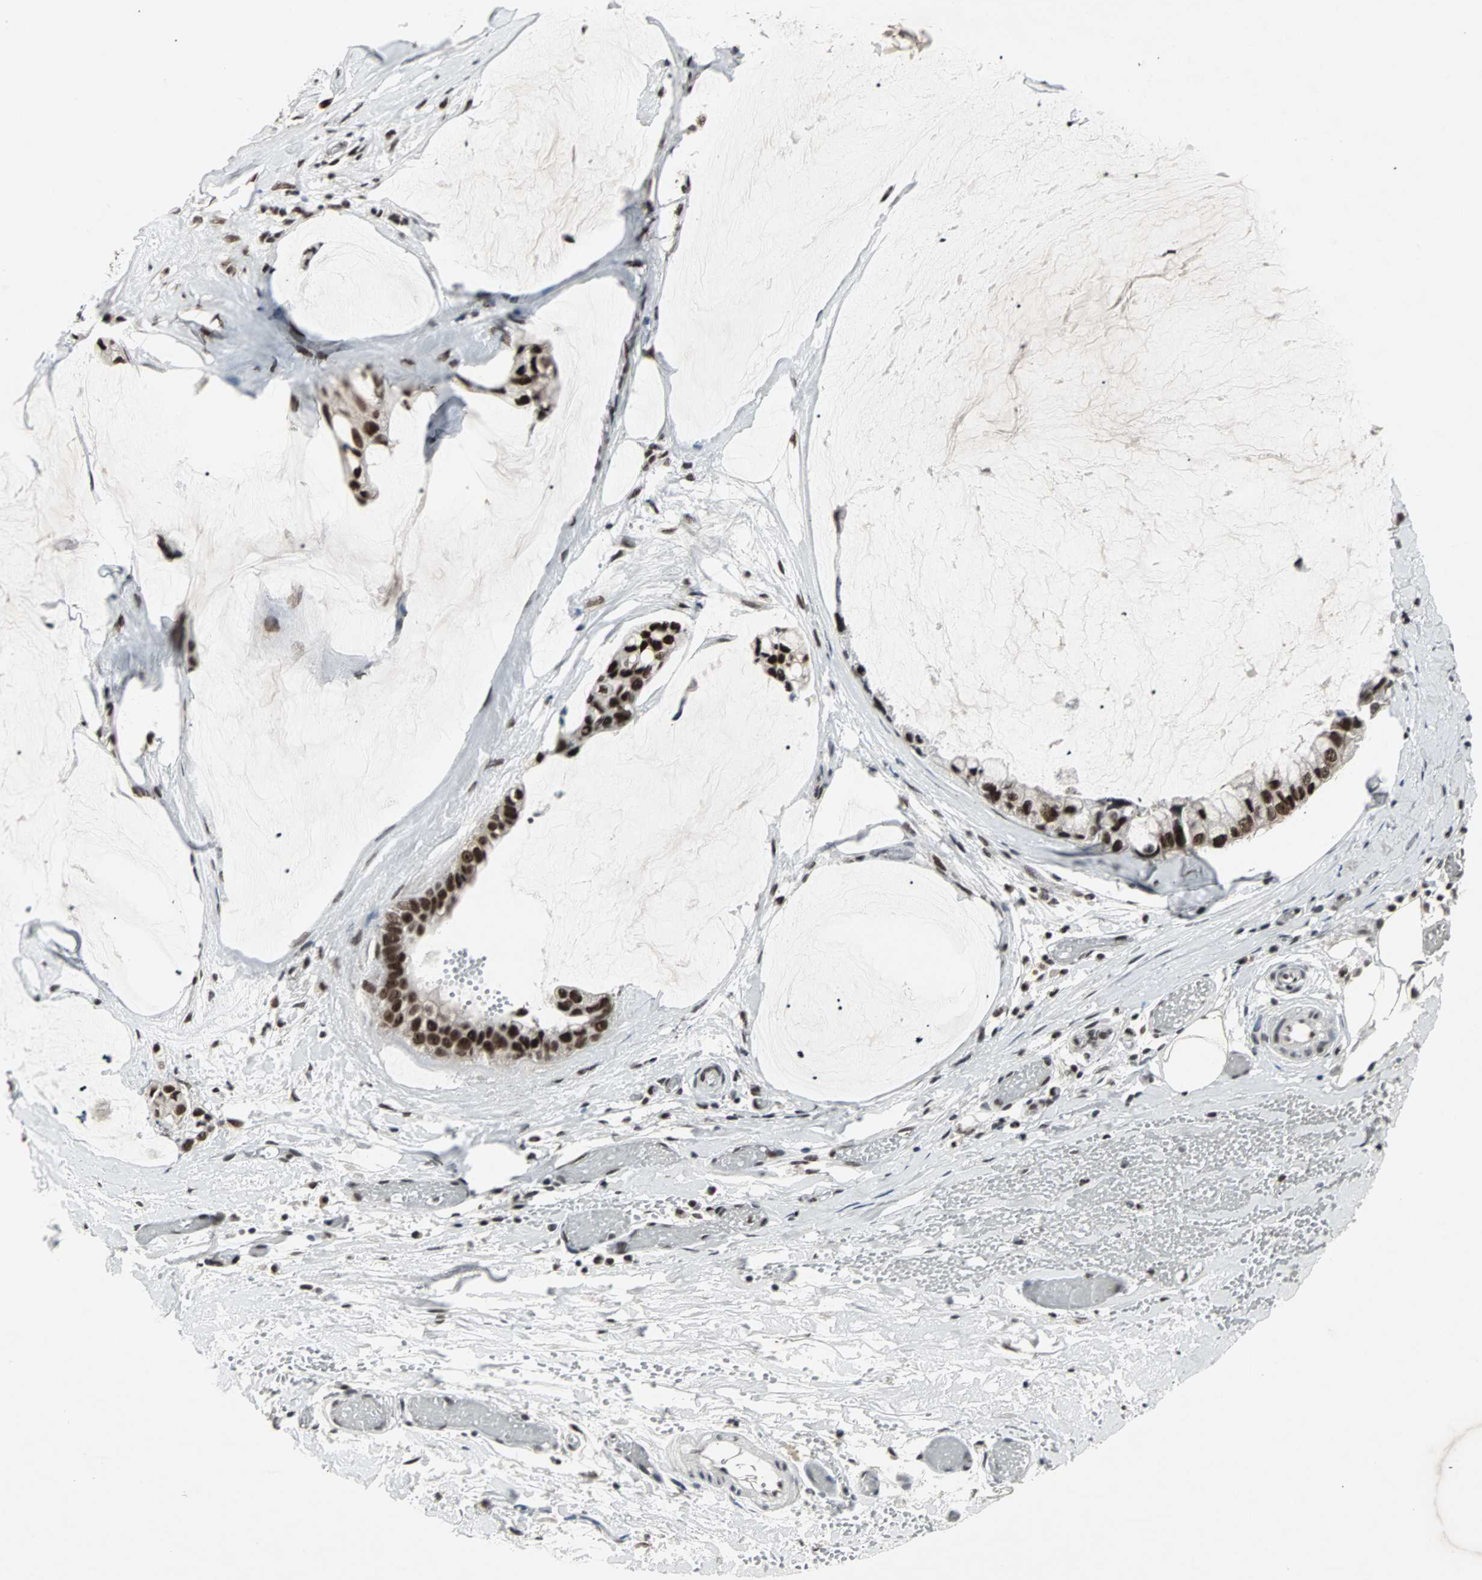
{"staining": {"intensity": "strong", "quantity": ">75%", "location": "nuclear"}, "tissue": "ovarian cancer", "cell_type": "Tumor cells", "image_type": "cancer", "snomed": [{"axis": "morphology", "description": "Cystadenocarcinoma, mucinous, NOS"}, {"axis": "topography", "description": "Ovary"}], "caption": "Ovarian cancer was stained to show a protein in brown. There is high levels of strong nuclear staining in about >75% of tumor cells.", "gene": "PNKP", "patient": {"sex": "female", "age": 39}}